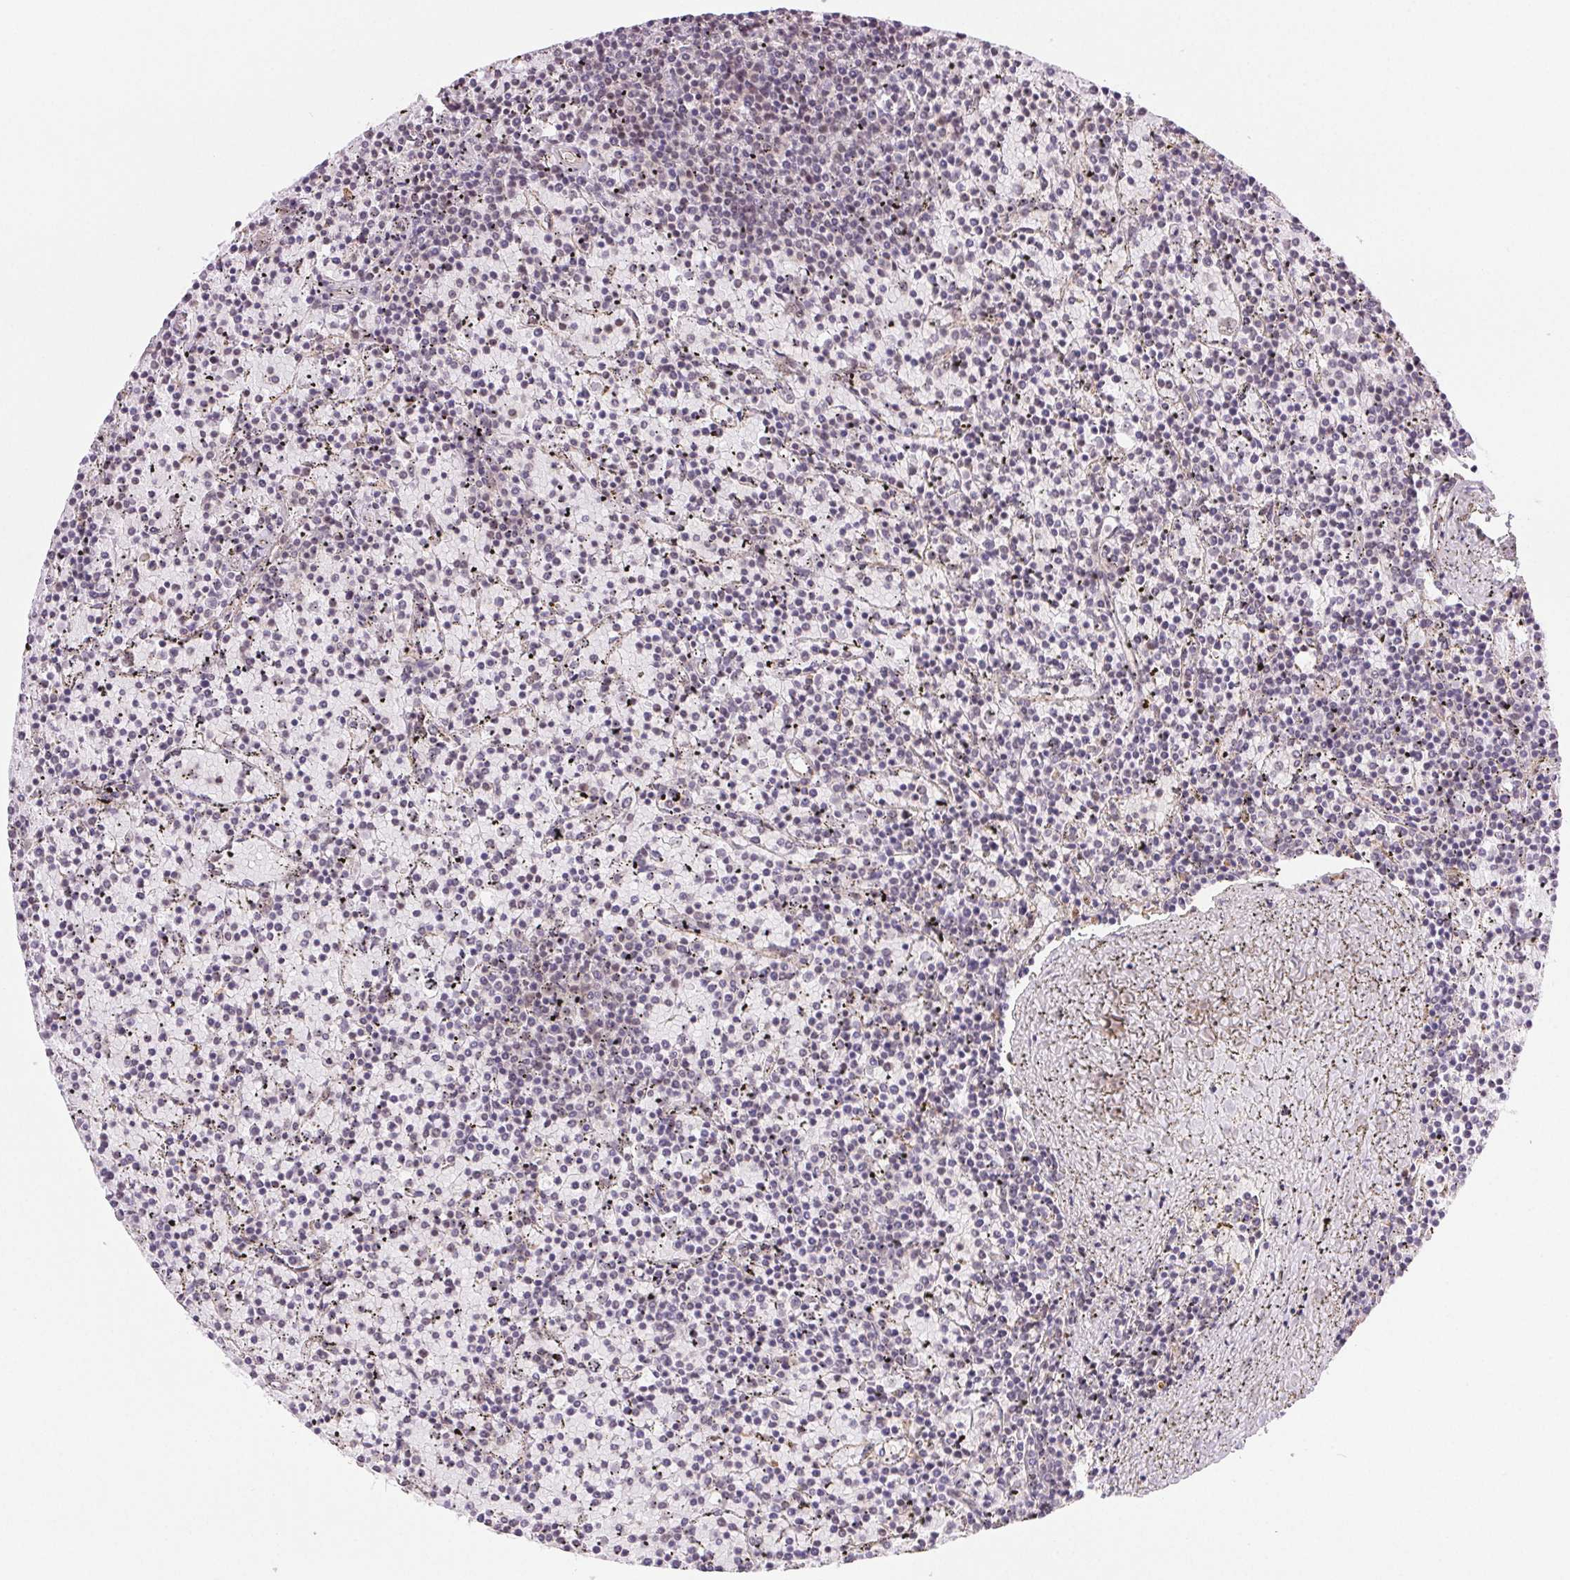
{"staining": {"intensity": "negative", "quantity": "none", "location": "none"}, "tissue": "lymphoma", "cell_type": "Tumor cells", "image_type": "cancer", "snomed": [{"axis": "morphology", "description": "Malignant lymphoma, non-Hodgkin's type, Low grade"}, {"axis": "topography", "description": "Spleen"}], "caption": "This image is of lymphoma stained with immunohistochemistry to label a protein in brown with the nuclei are counter-stained blue. There is no positivity in tumor cells.", "gene": "PRPF18", "patient": {"sex": "female", "age": 77}}